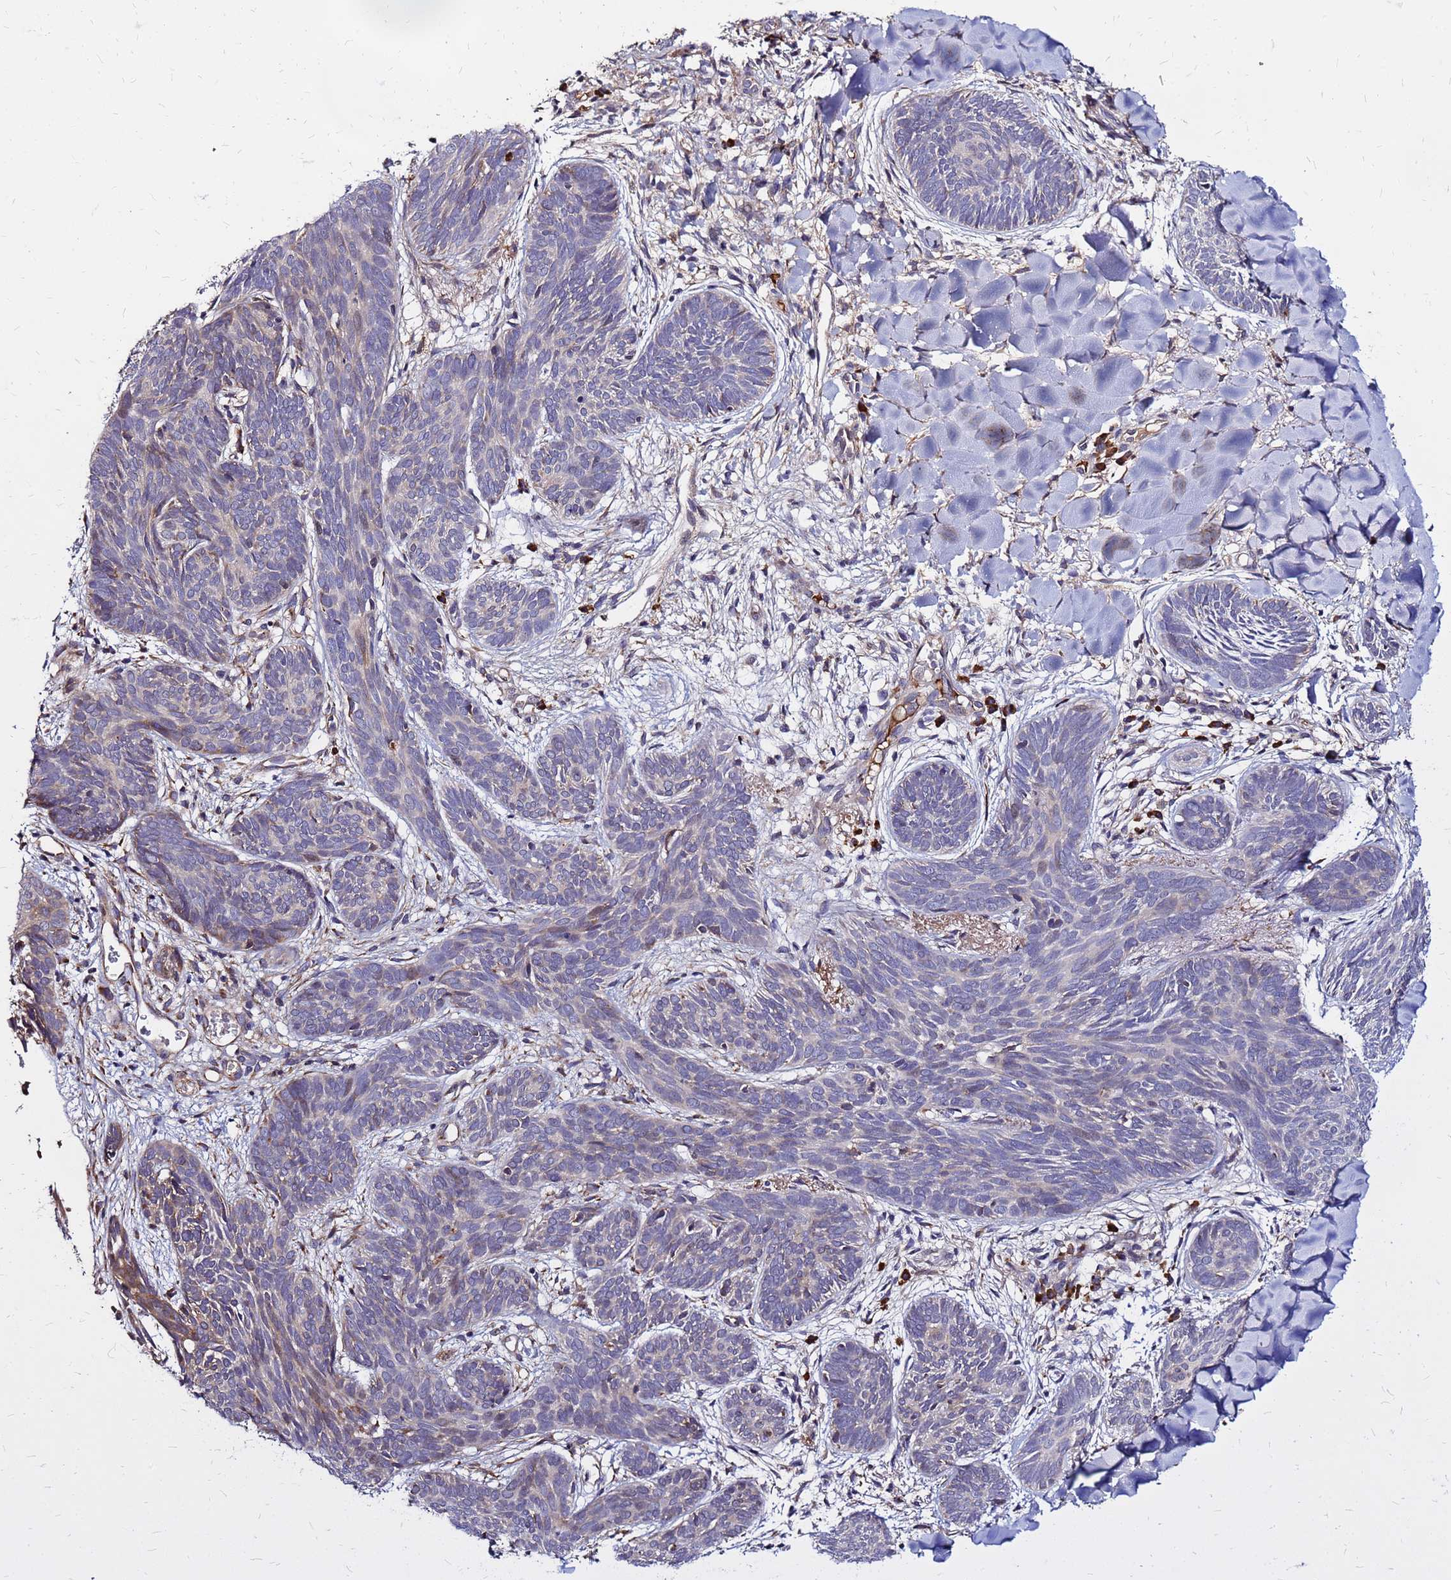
{"staining": {"intensity": "weak", "quantity": "<25%", "location": "cytoplasmic/membranous"}, "tissue": "skin cancer", "cell_type": "Tumor cells", "image_type": "cancer", "snomed": [{"axis": "morphology", "description": "Basal cell carcinoma"}, {"axis": "topography", "description": "Skin"}], "caption": "Skin cancer was stained to show a protein in brown. There is no significant staining in tumor cells.", "gene": "VMO1", "patient": {"sex": "female", "age": 81}}